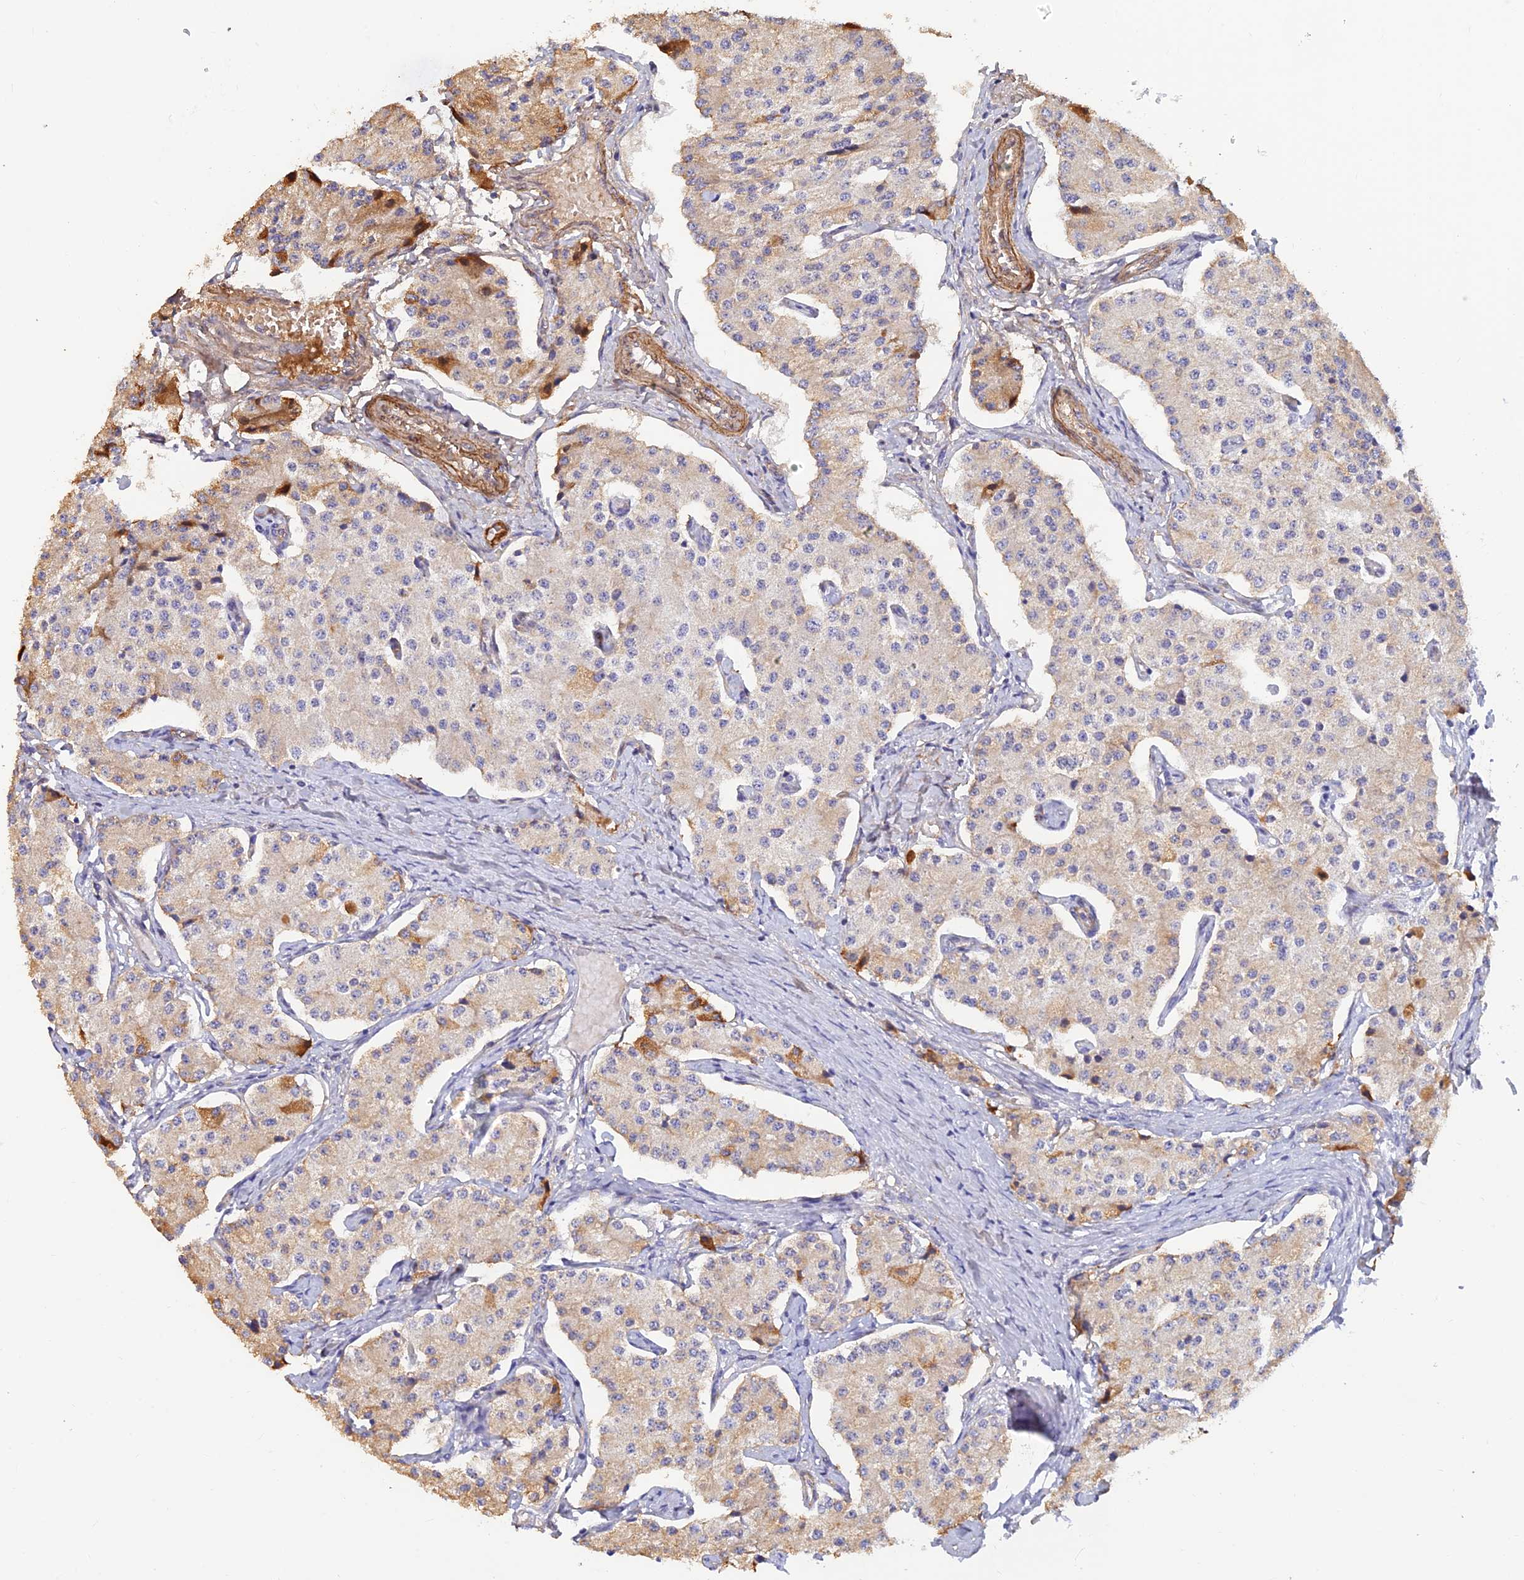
{"staining": {"intensity": "moderate", "quantity": "<25%", "location": "cytoplasmic/membranous"}, "tissue": "carcinoid", "cell_type": "Tumor cells", "image_type": "cancer", "snomed": [{"axis": "morphology", "description": "Carcinoid, malignant, NOS"}, {"axis": "topography", "description": "Colon"}], "caption": "Immunohistochemical staining of human carcinoid (malignant) displays low levels of moderate cytoplasmic/membranous protein expression in about <25% of tumor cells.", "gene": "ALDH1L2", "patient": {"sex": "female", "age": 52}}